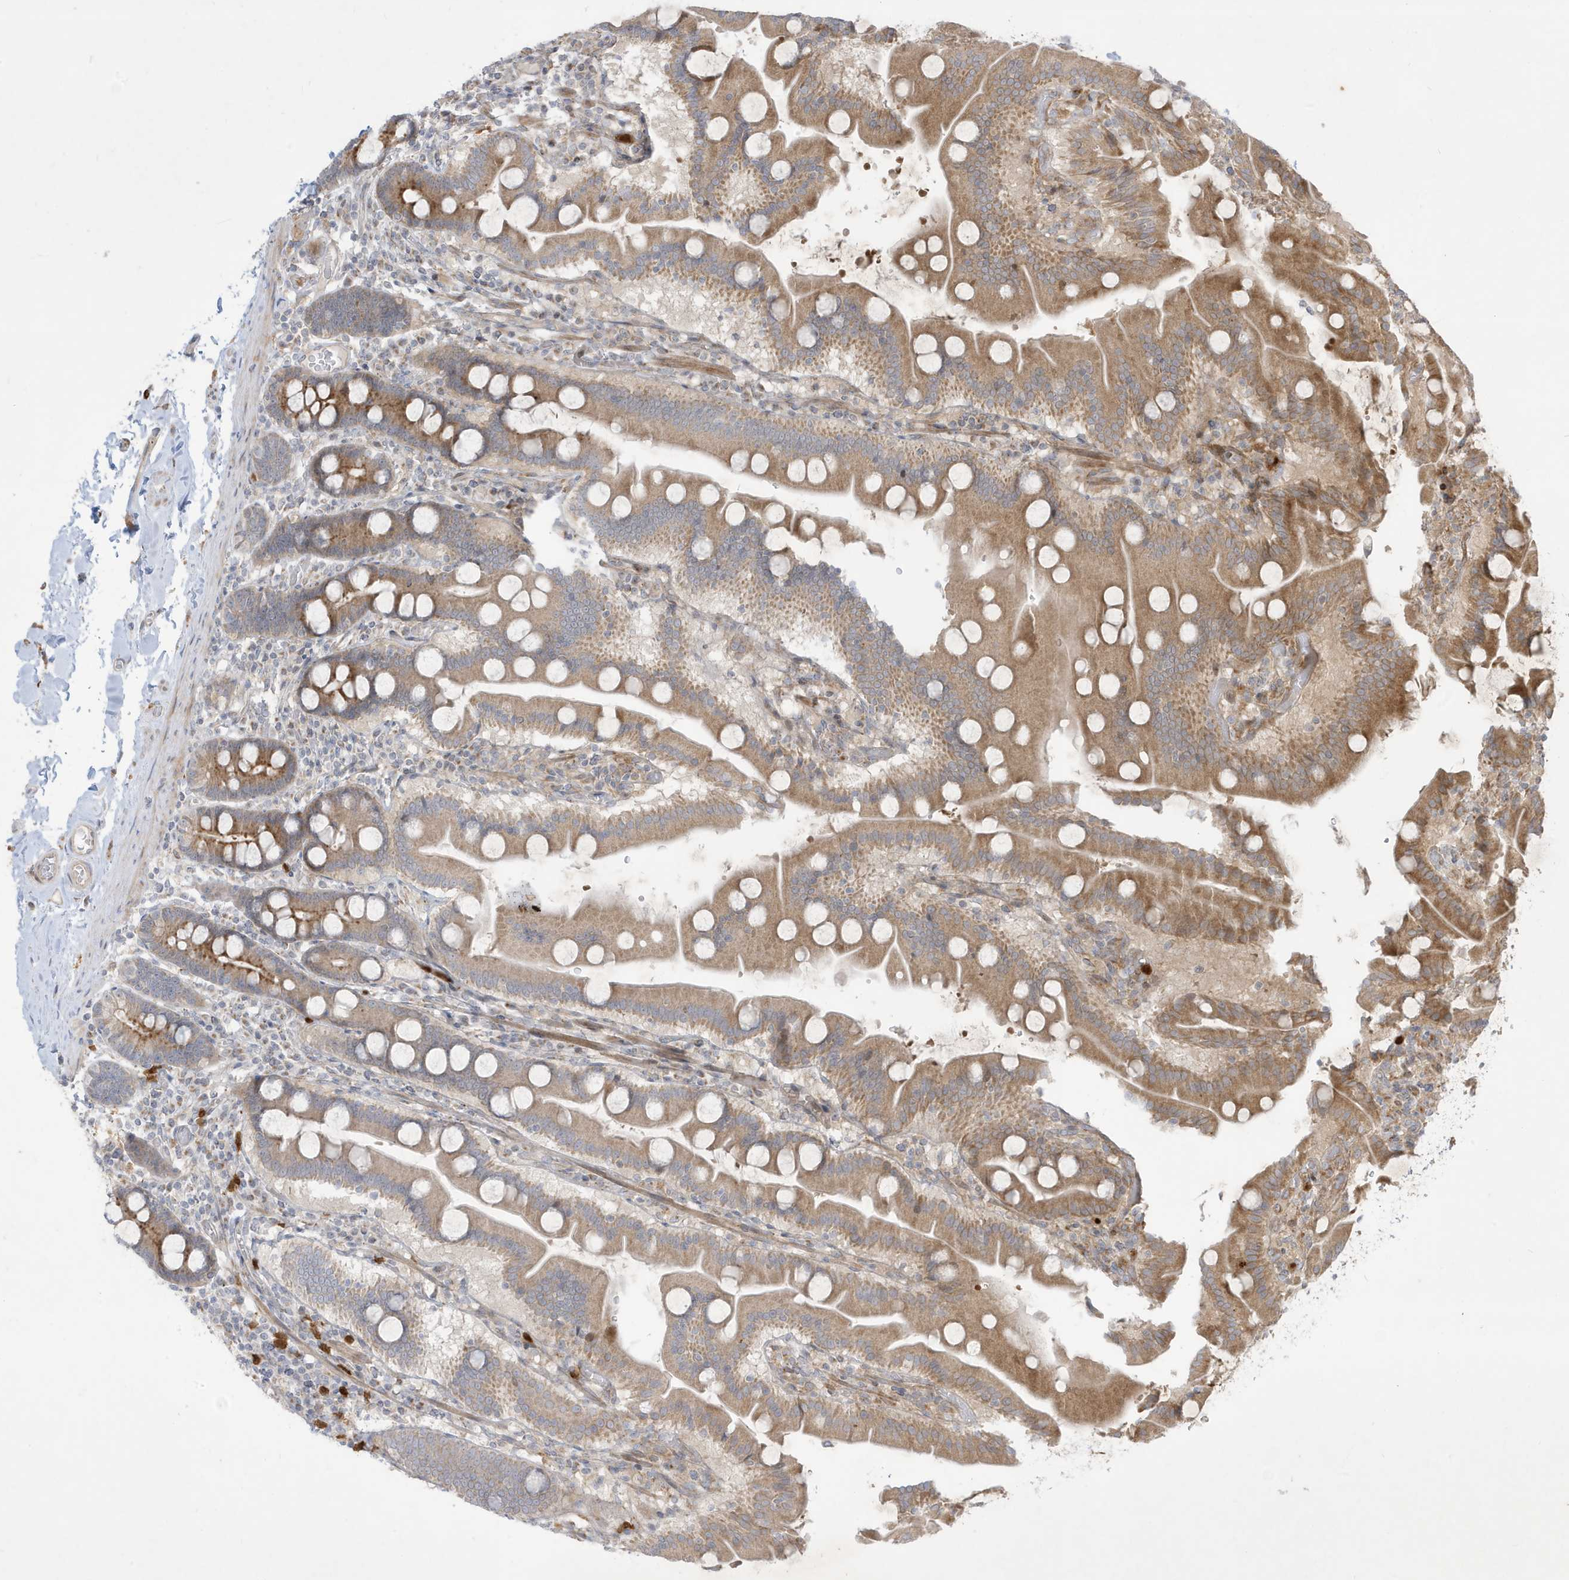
{"staining": {"intensity": "moderate", "quantity": ">75%", "location": "cytoplasmic/membranous"}, "tissue": "duodenum", "cell_type": "Glandular cells", "image_type": "normal", "snomed": [{"axis": "morphology", "description": "Normal tissue, NOS"}, {"axis": "topography", "description": "Duodenum"}], "caption": "Protein staining of benign duodenum shows moderate cytoplasmic/membranous staining in about >75% of glandular cells. (Stains: DAB in brown, nuclei in blue, Microscopy: brightfield microscopy at high magnification).", "gene": "IFT57", "patient": {"sex": "male", "age": 55}}